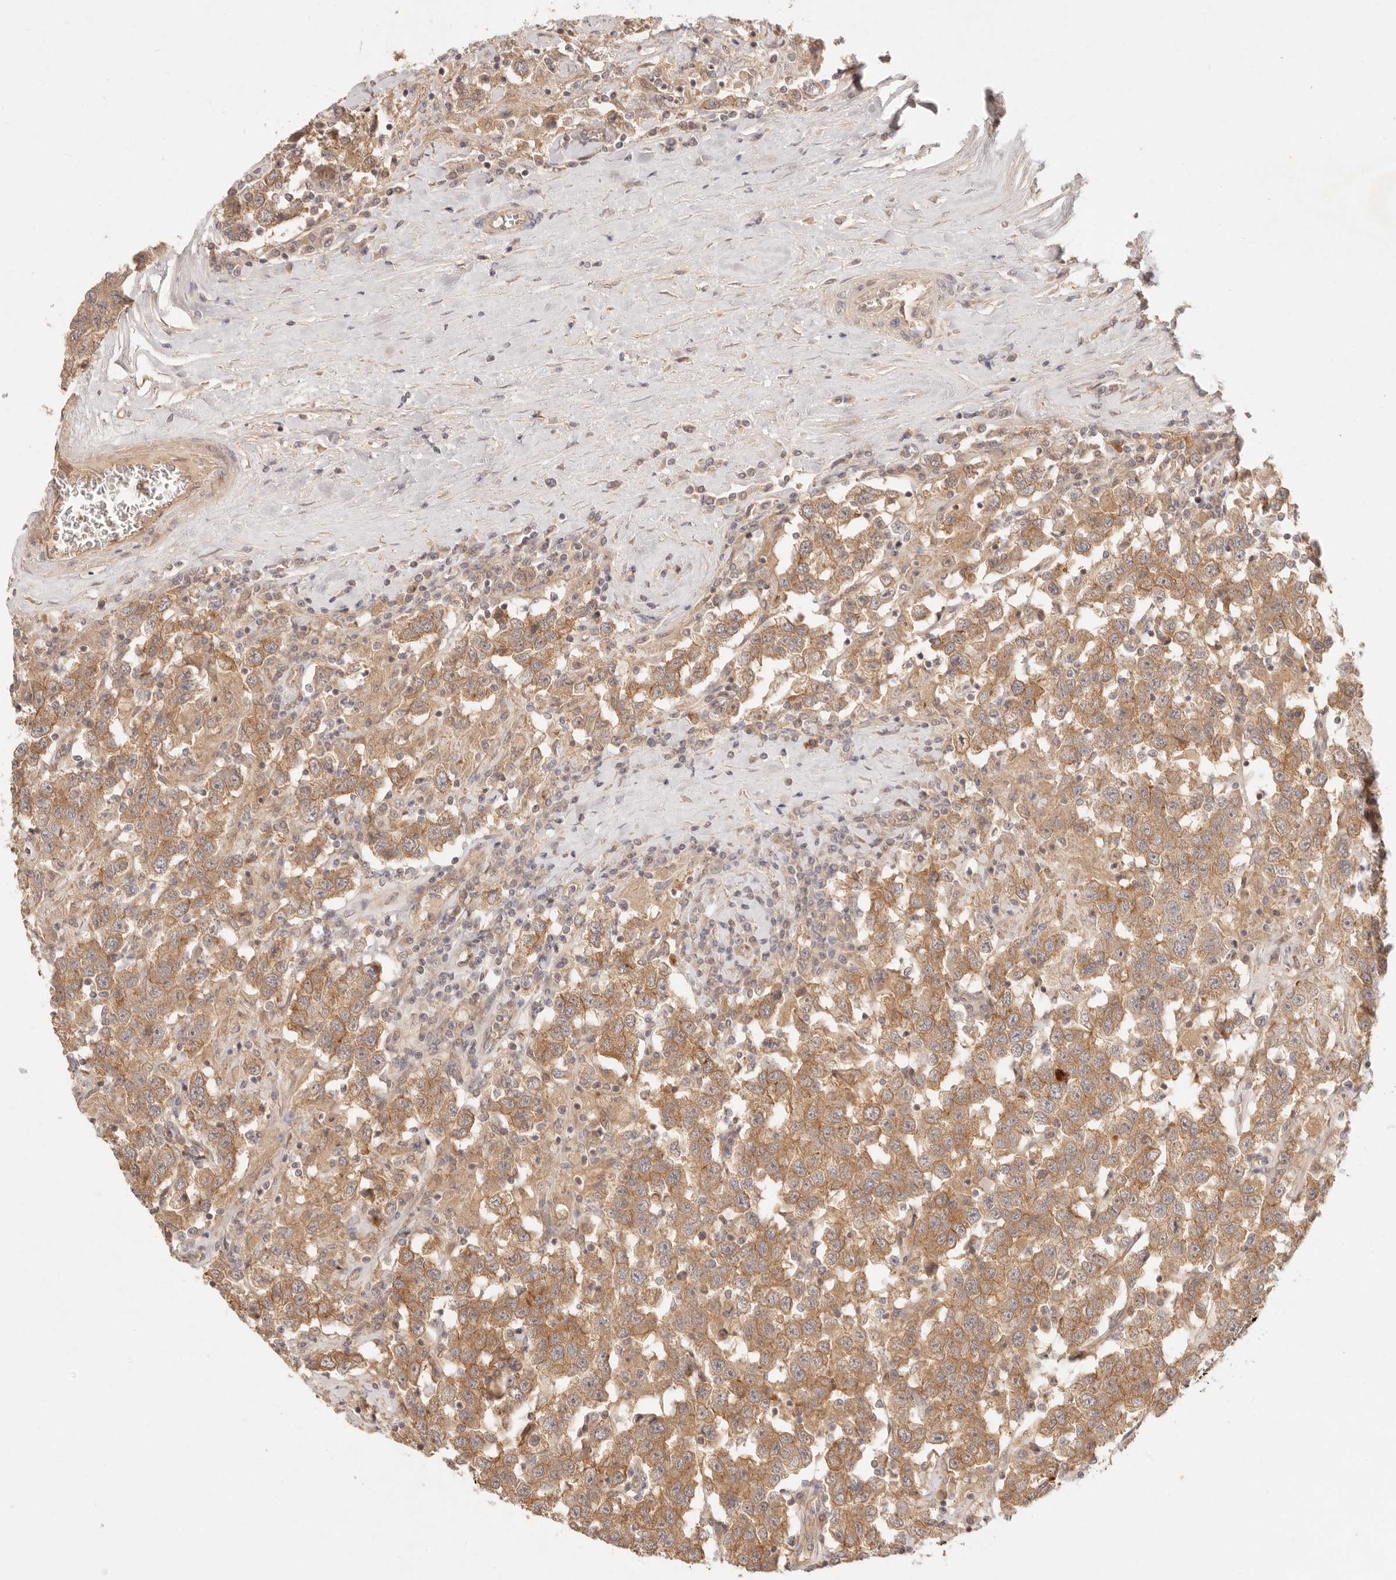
{"staining": {"intensity": "moderate", "quantity": ">75%", "location": "cytoplasmic/membranous"}, "tissue": "testis cancer", "cell_type": "Tumor cells", "image_type": "cancer", "snomed": [{"axis": "morphology", "description": "Seminoma, NOS"}, {"axis": "topography", "description": "Testis"}], "caption": "Protein staining of testis seminoma tissue shows moderate cytoplasmic/membranous expression in approximately >75% of tumor cells.", "gene": "PPP1R3B", "patient": {"sex": "male", "age": 41}}